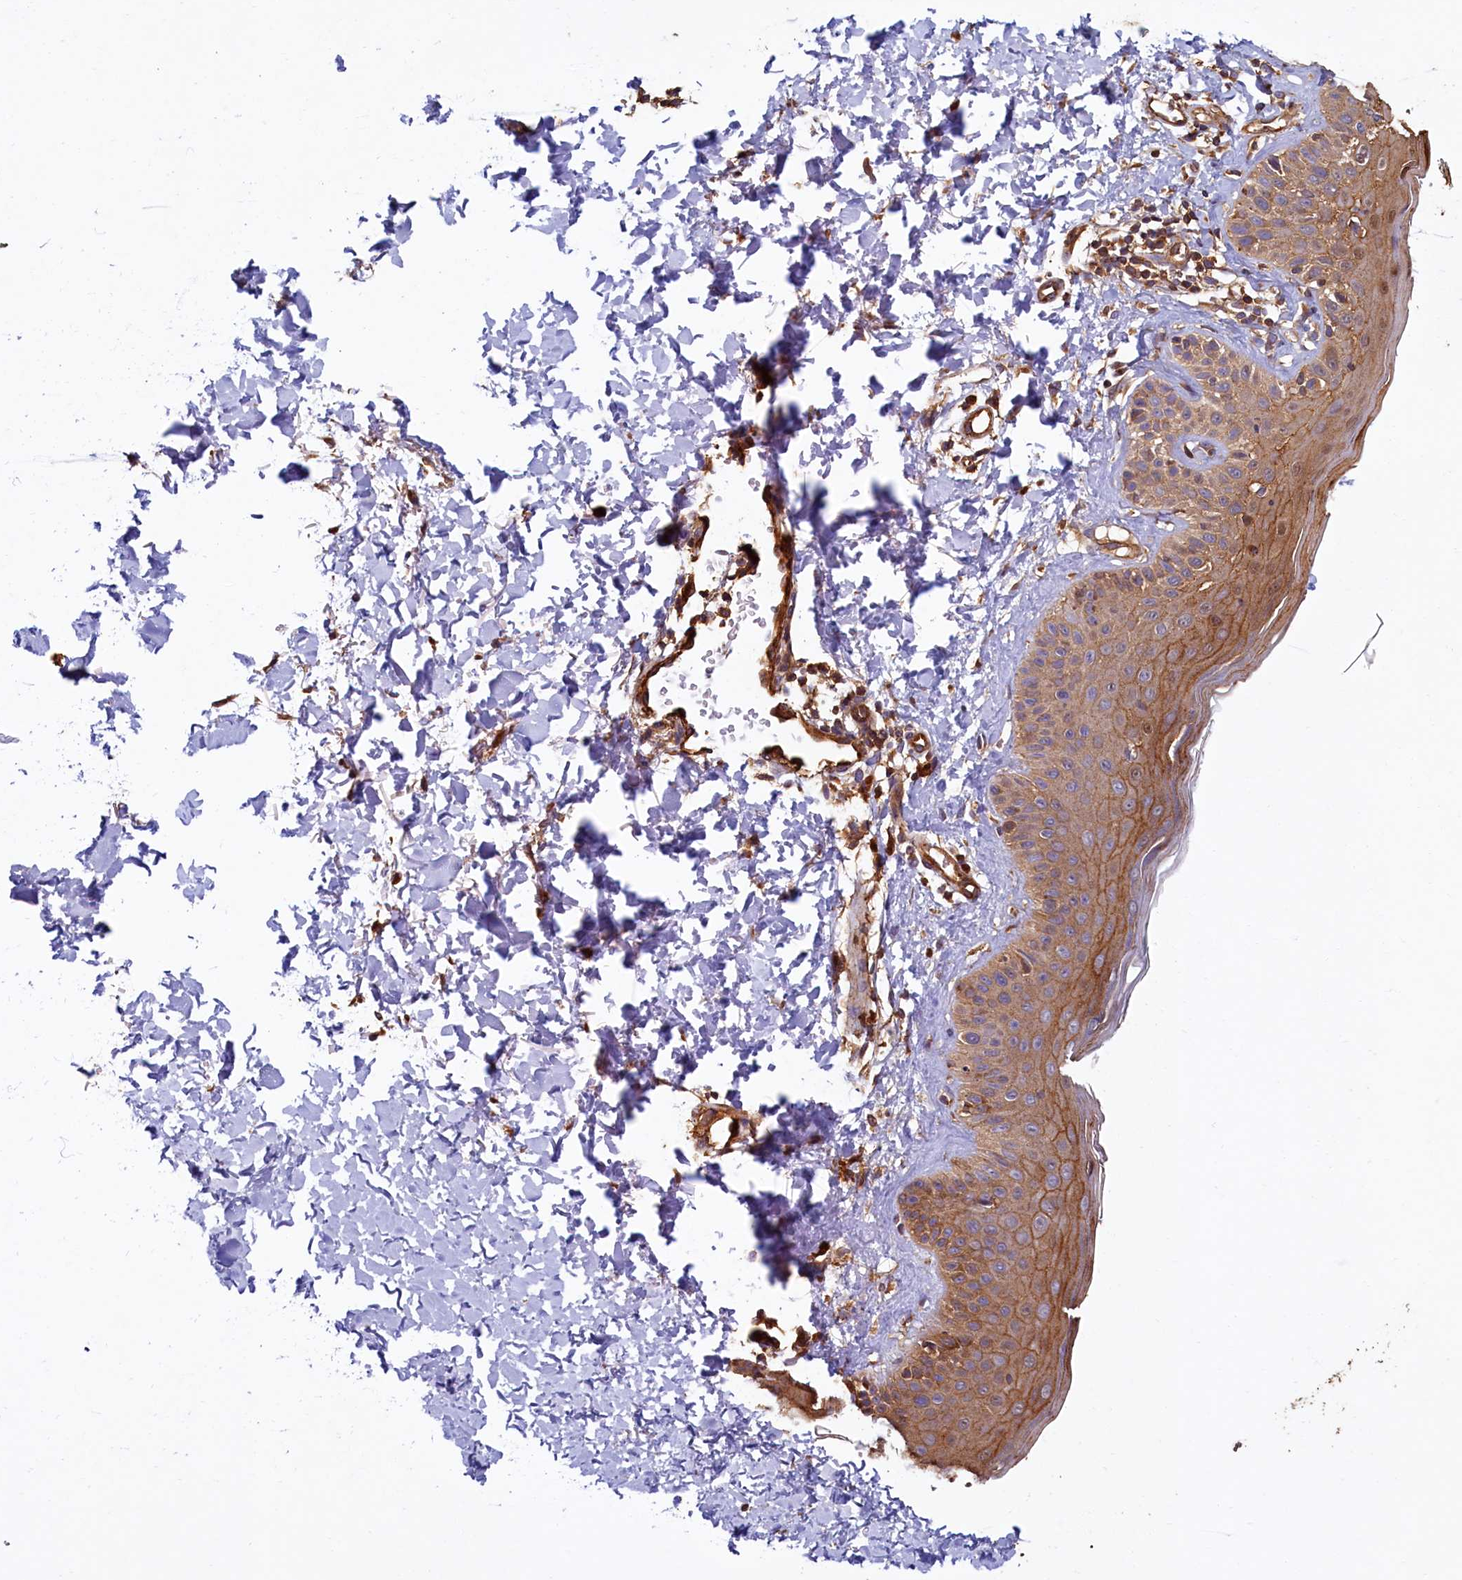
{"staining": {"intensity": "moderate", "quantity": ">75%", "location": "cytoplasmic/membranous"}, "tissue": "skin", "cell_type": "Fibroblasts", "image_type": "normal", "snomed": [{"axis": "morphology", "description": "Normal tissue, NOS"}, {"axis": "topography", "description": "Skin"}], "caption": "High-magnification brightfield microscopy of unremarkable skin stained with DAB (3,3'-diaminobenzidine) (brown) and counterstained with hematoxylin (blue). fibroblasts exhibit moderate cytoplasmic/membranous positivity is appreciated in approximately>75% of cells.", "gene": "CCDC102B", "patient": {"sex": "male", "age": 52}}